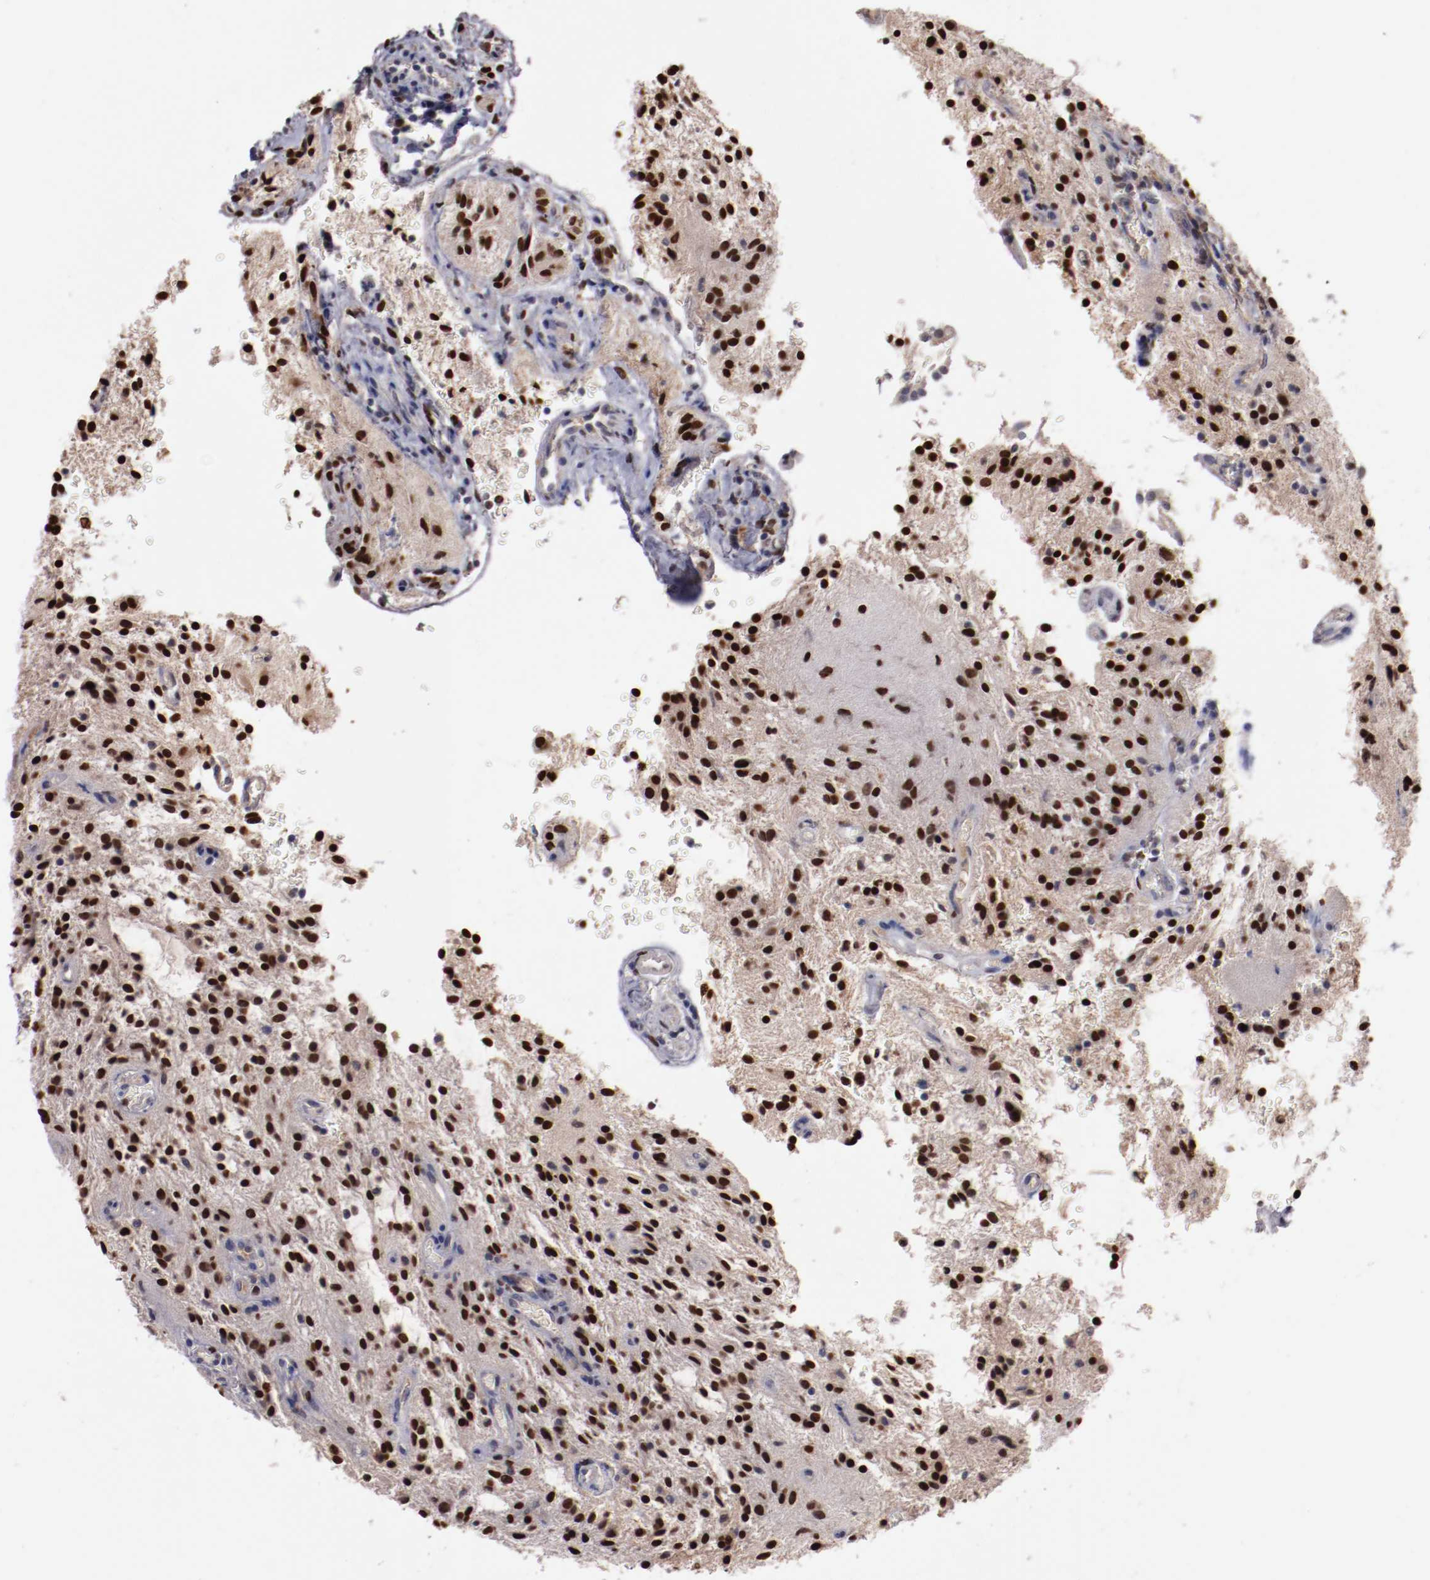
{"staining": {"intensity": "strong", "quantity": ">75%", "location": "nuclear"}, "tissue": "glioma", "cell_type": "Tumor cells", "image_type": "cancer", "snomed": [{"axis": "morphology", "description": "Glioma, malignant, NOS"}, {"axis": "topography", "description": "Cerebellum"}], "caption": "This is an image of immunohistochemistry (IHC) staining of malignant glioma, which shows strong staining in the nuclear of tumor cells.", "gene": "FAM81A", "patient": {"sex": "female", "age": 10}}